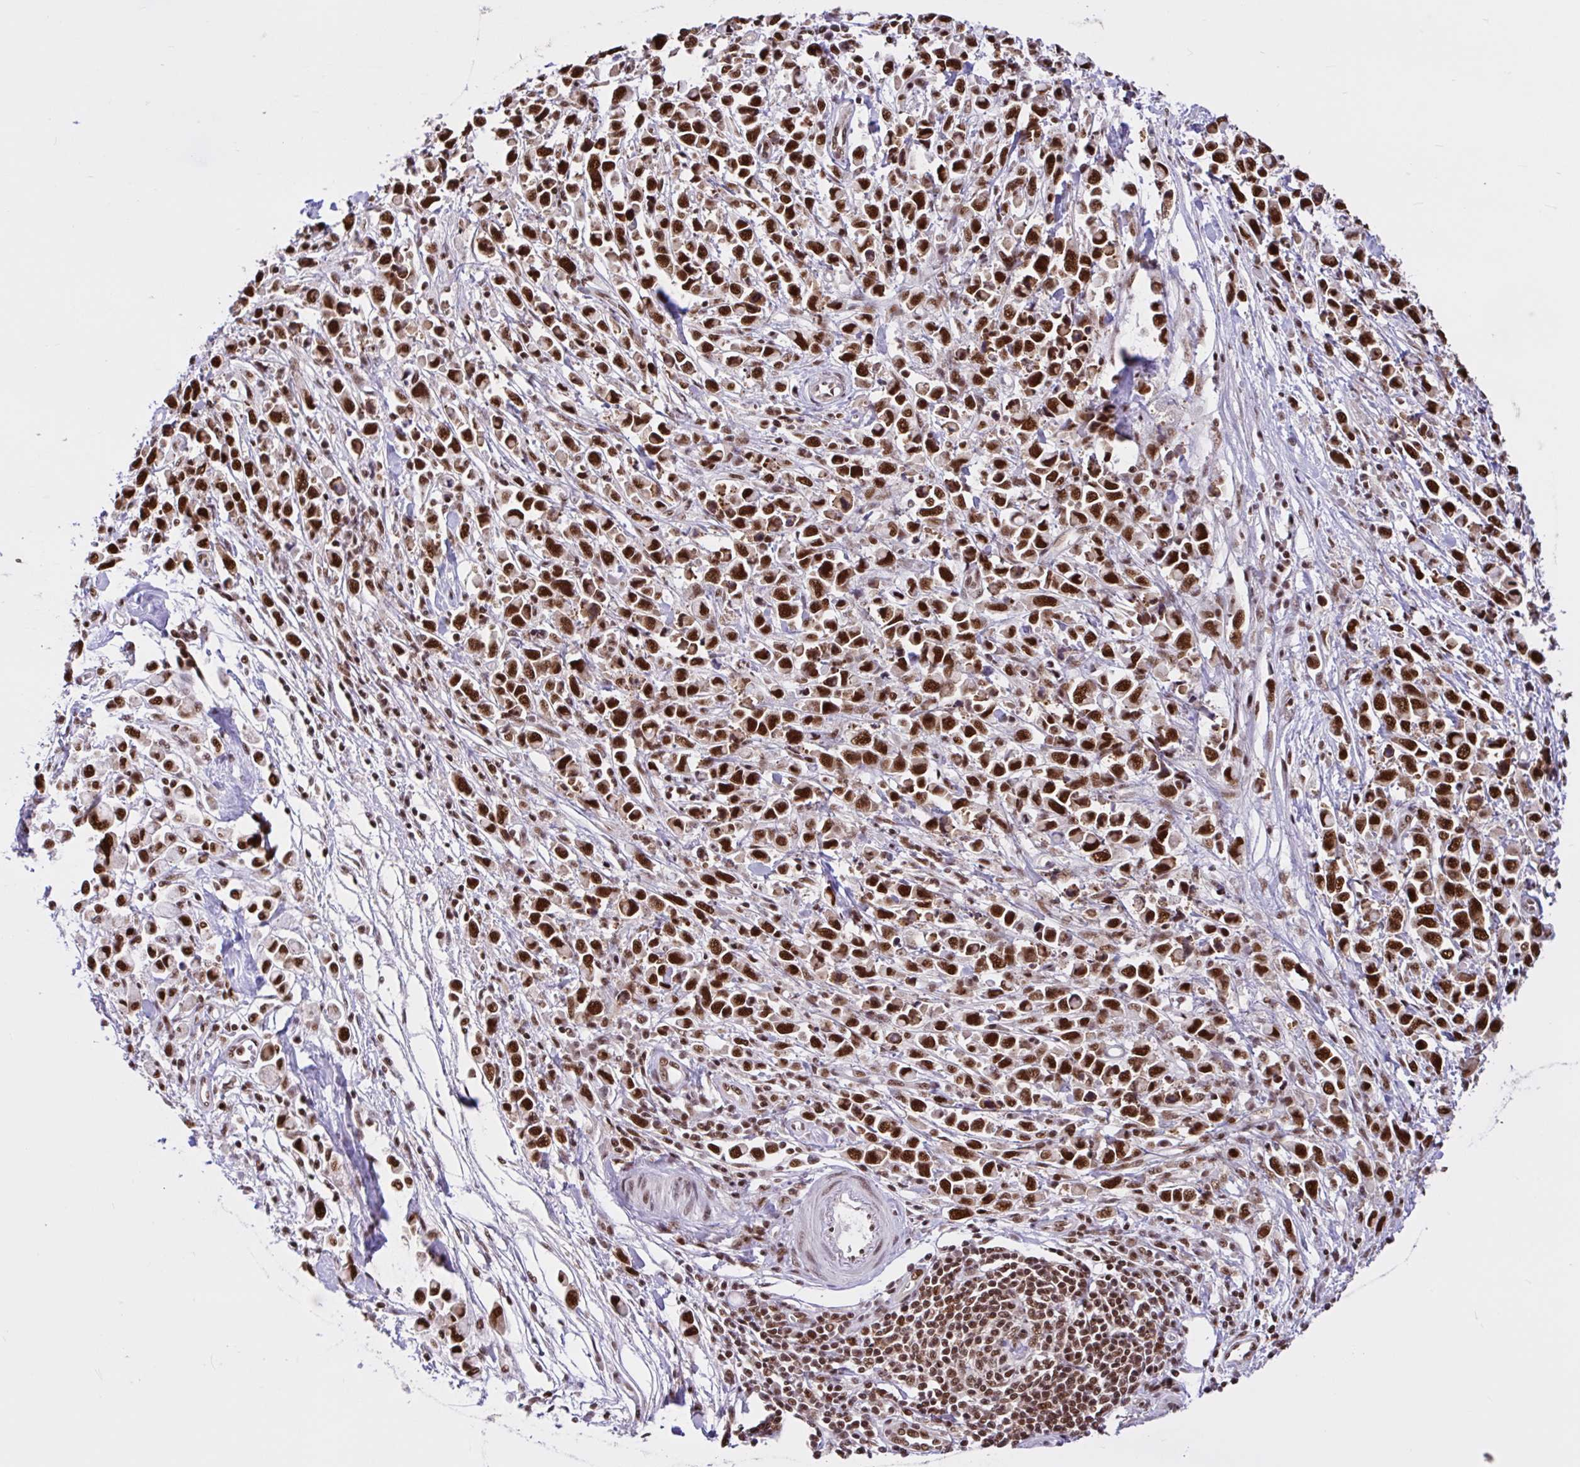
{"staining": {"intensity": "strong", "quantity": ">75%", "location": "nuclear"}, "tissue": "stomach cancer", "cell_type": "Tumor cells", "image_type": "cancer", "snomed": [{"axis": "morphology", "description": "Adenocarcinoma, NOS"}, {"axis": "topography", "description": "Stomach"}], "caption": "Stomach adenocarcinoma stained for a protein demonstrates strong nuclear positivity in tumor cells.", "gene": "CCDC12", "patient": {"sex": "female", "age": 81}}